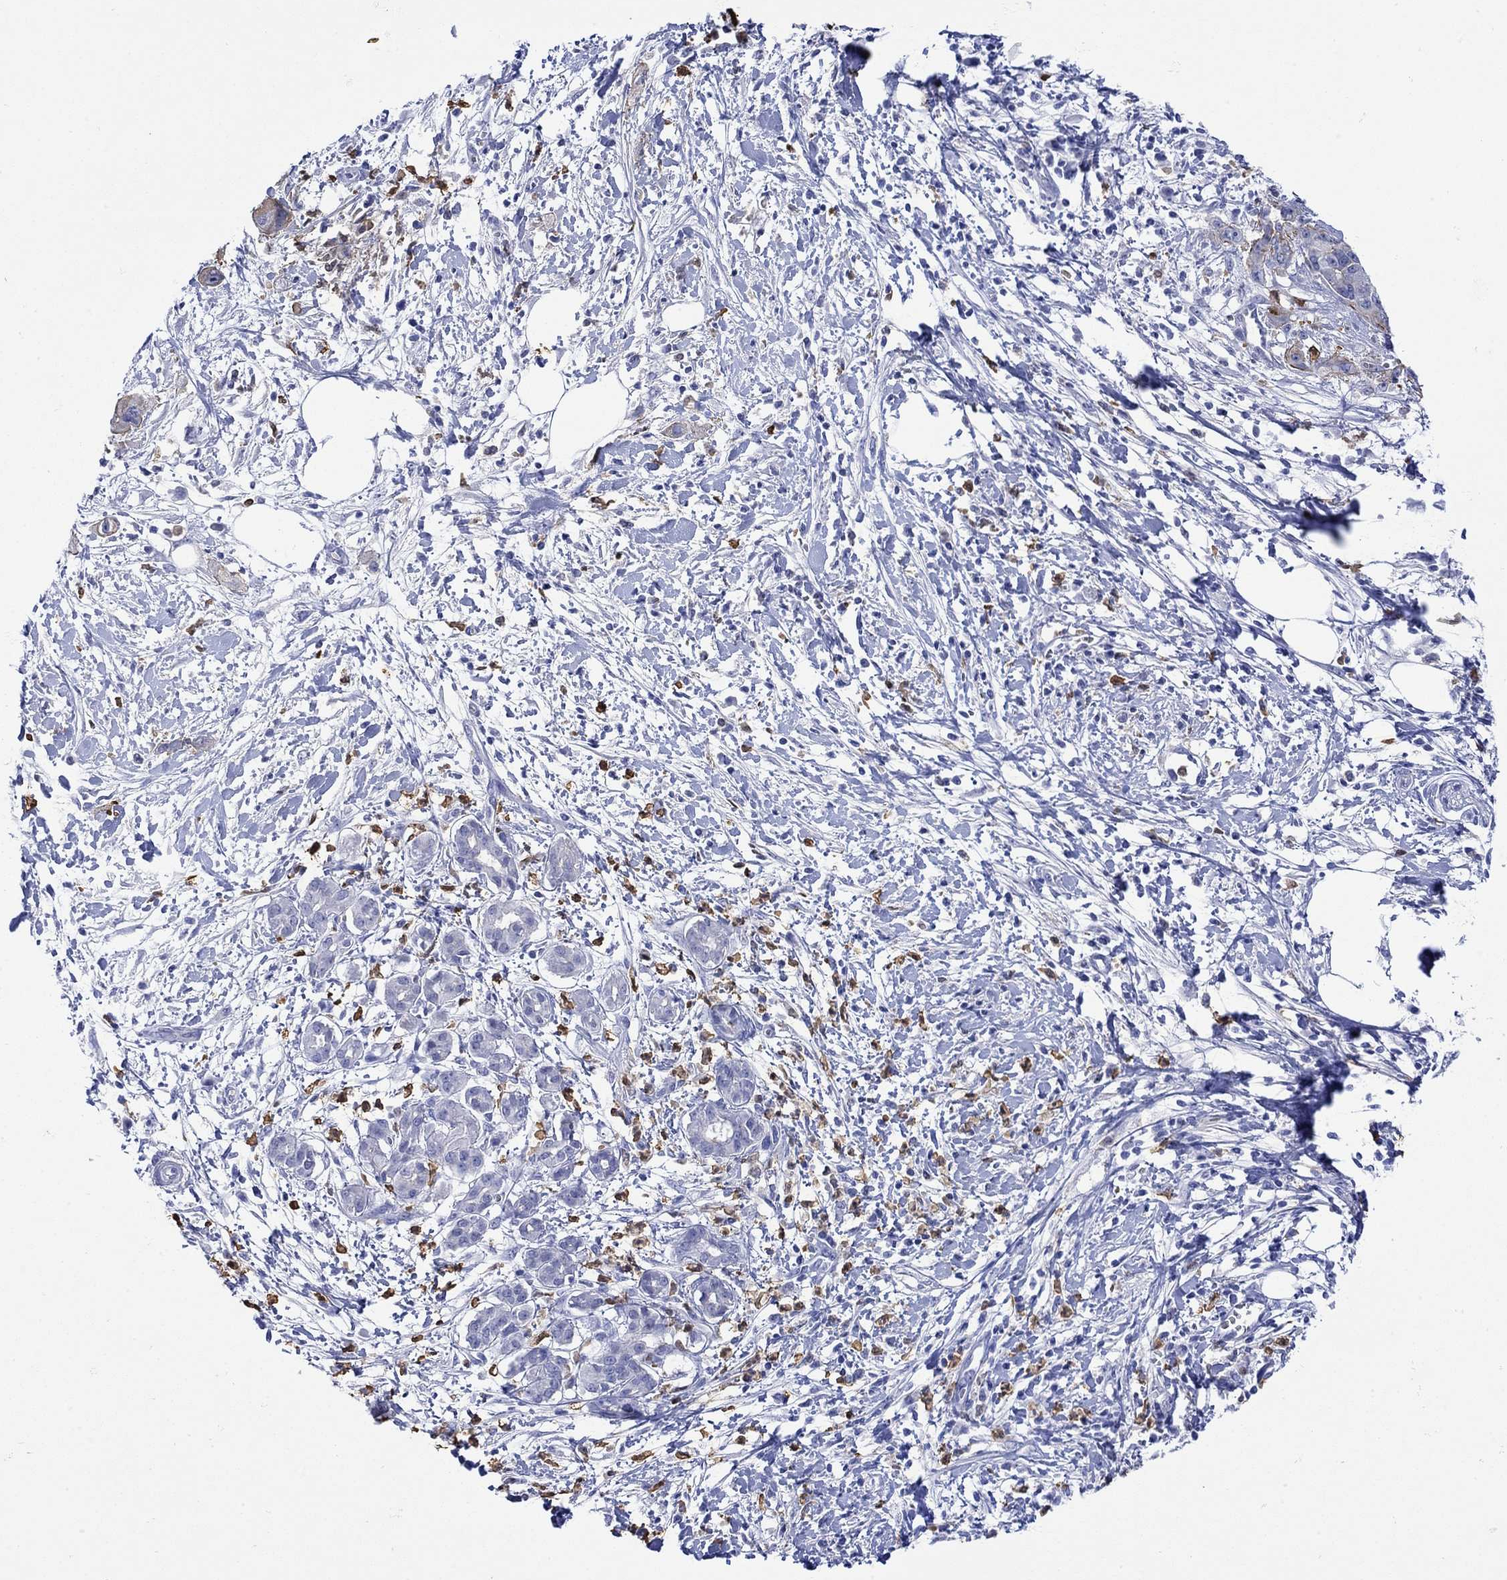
{"staining": {"intensity": "moderate", "quantity": "<25%", "location": "cytoplasmic/membranous"}, "tissue": "pancreatic cancer", "cell_type": "Tumor cells", "image_type": "cancer", "snomed": [{"axis": "morphology", "description": "Adenocarcinoma, NOS"}, {"axis": "topography", "description": "Pancreas"}], "caption": "Pancreatic cancer stained with IHC shows moderate cytoplasmic/membranous expression in about <25% of tumor cells.", "gene": "LINGO3", "patient": {"sex": "male", "age": 72}}